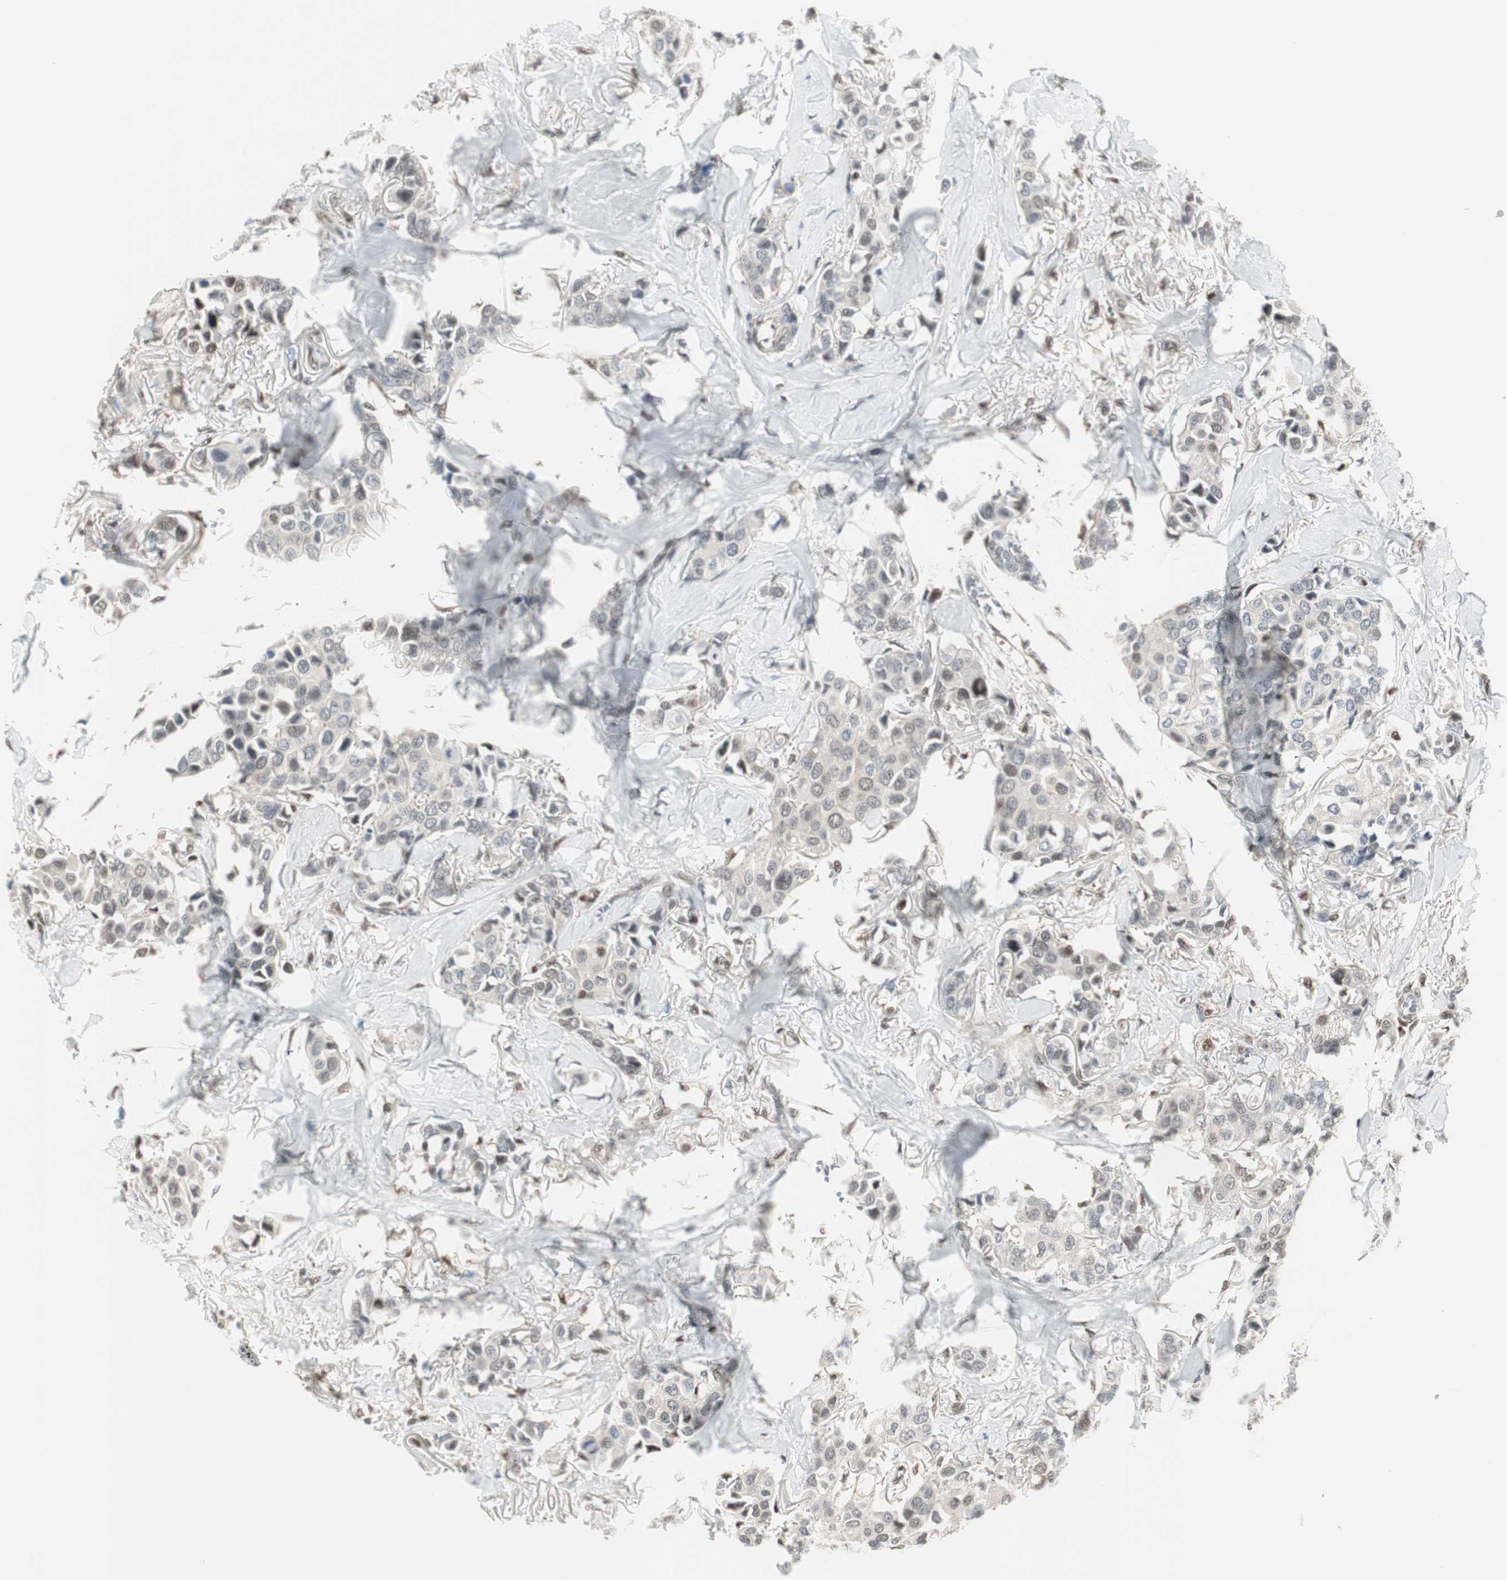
{"staining": {"intensity": "moderate", "quantity": "<25%", "location": "nuclear"}, "tissue": "breast cancer", "cell_type": "Tumor cells", "image_type": "cancer", "snomed": [{"axis": "morphology", "description": "Duct carcinoma"}, {"axis": "topography", "description": "Breast"}], "caption": "Immunohistochemical staining of breast cancer reveals low levels of moderate nuclear positivity in approximately <25% of tumor cells.", "gene": "LONP2", "patient": {"sex": "female", "age": 80}}